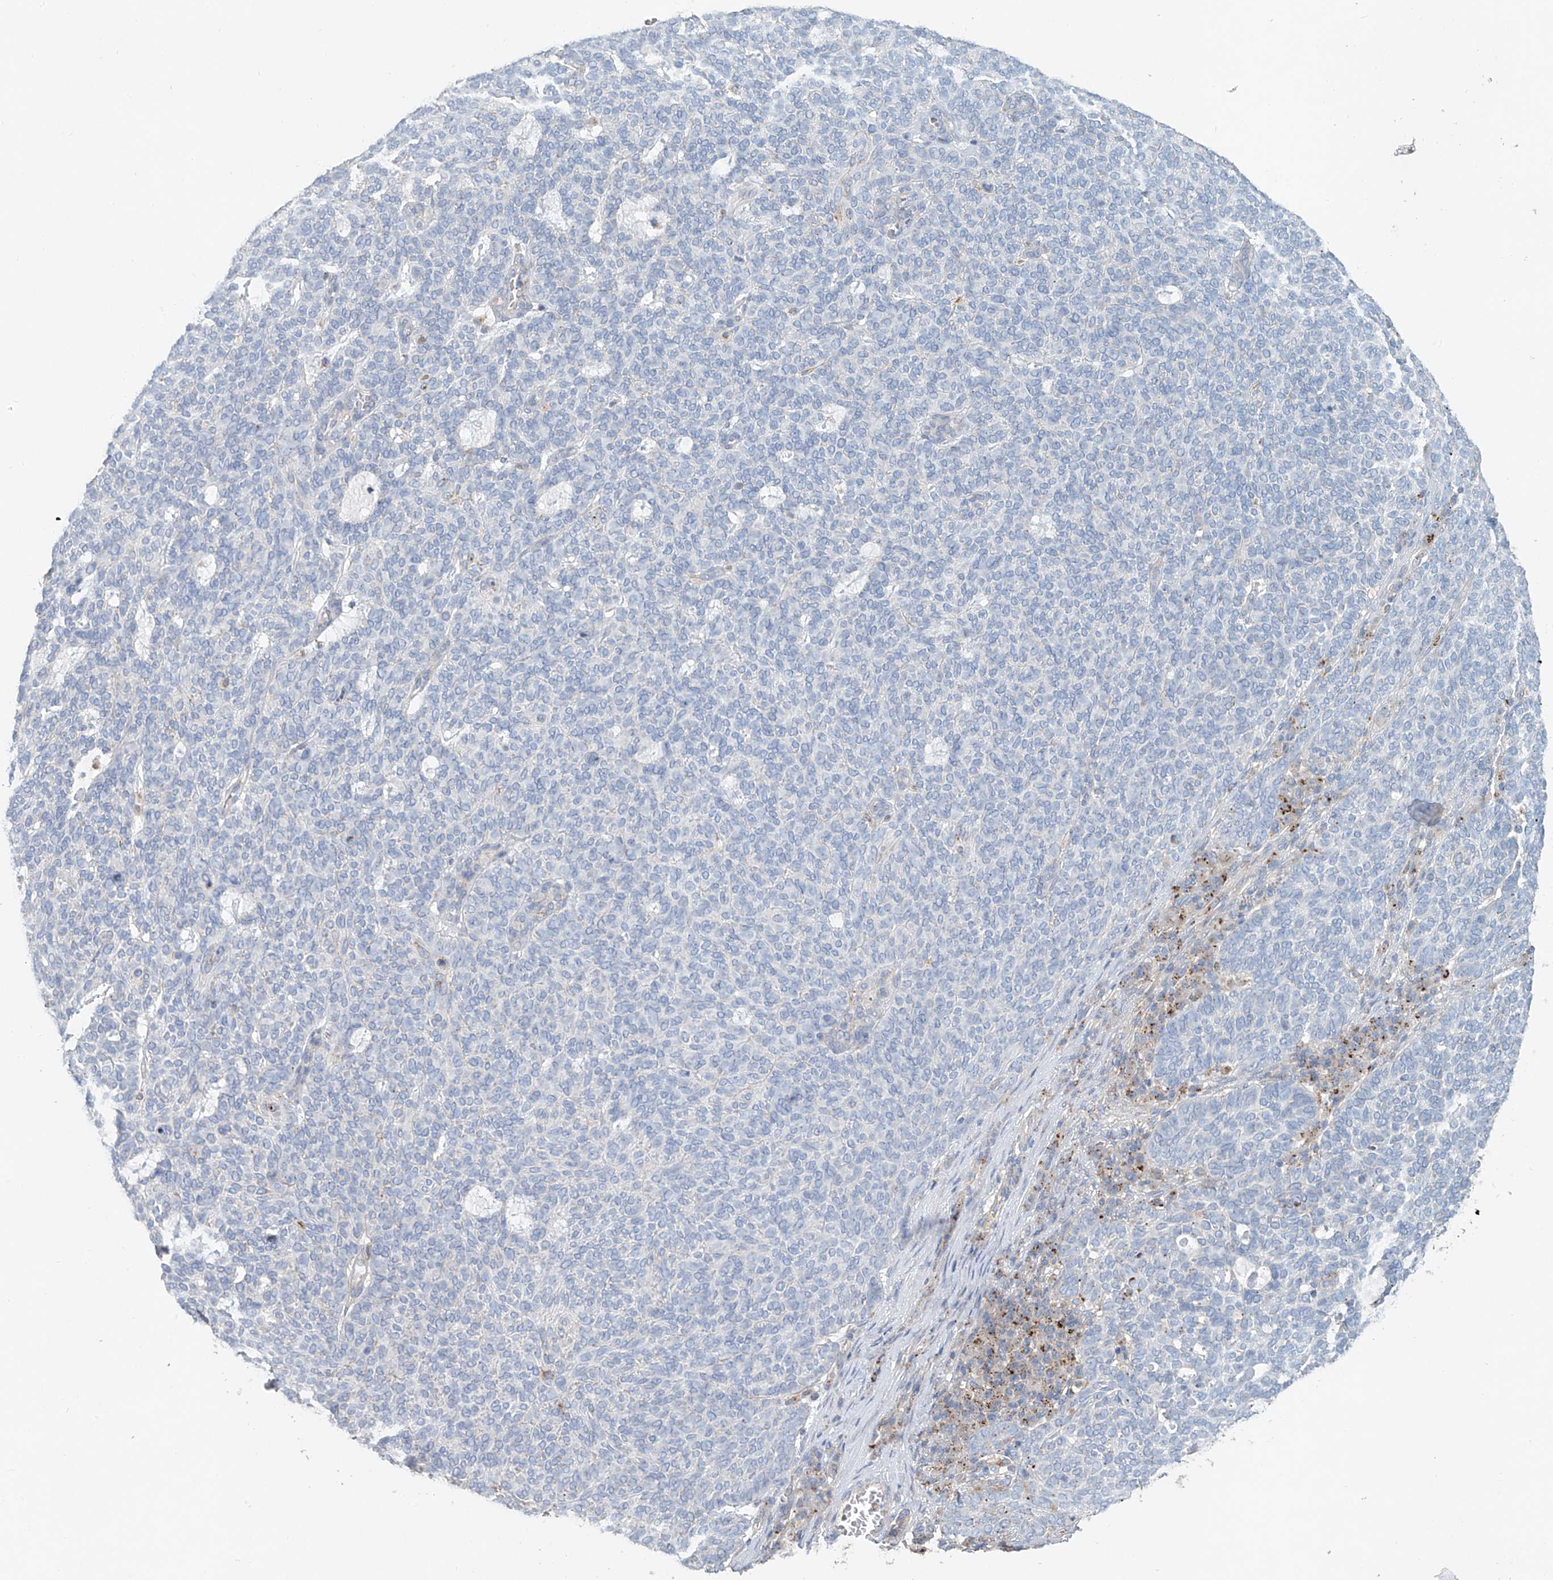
{"staining": {"intensity": "negative", "quantity": "none", "location": "none"}, "tissue": "skin cancer", "cell_type": "Tumor cells", "image_type": "cancer", "snomed": [{"axis": "morphology", "description": "Squamous cell carcinoma, NOS"}, {"axis": "topography", "description": "Skin"}], "caption": "Squamous cell carcinoma (skin) was stained to show a protein in brown. There is no significant positivity in tumor cells.", "gene": "TRIM47", "patient": {"sex": "female", "age": 90}}